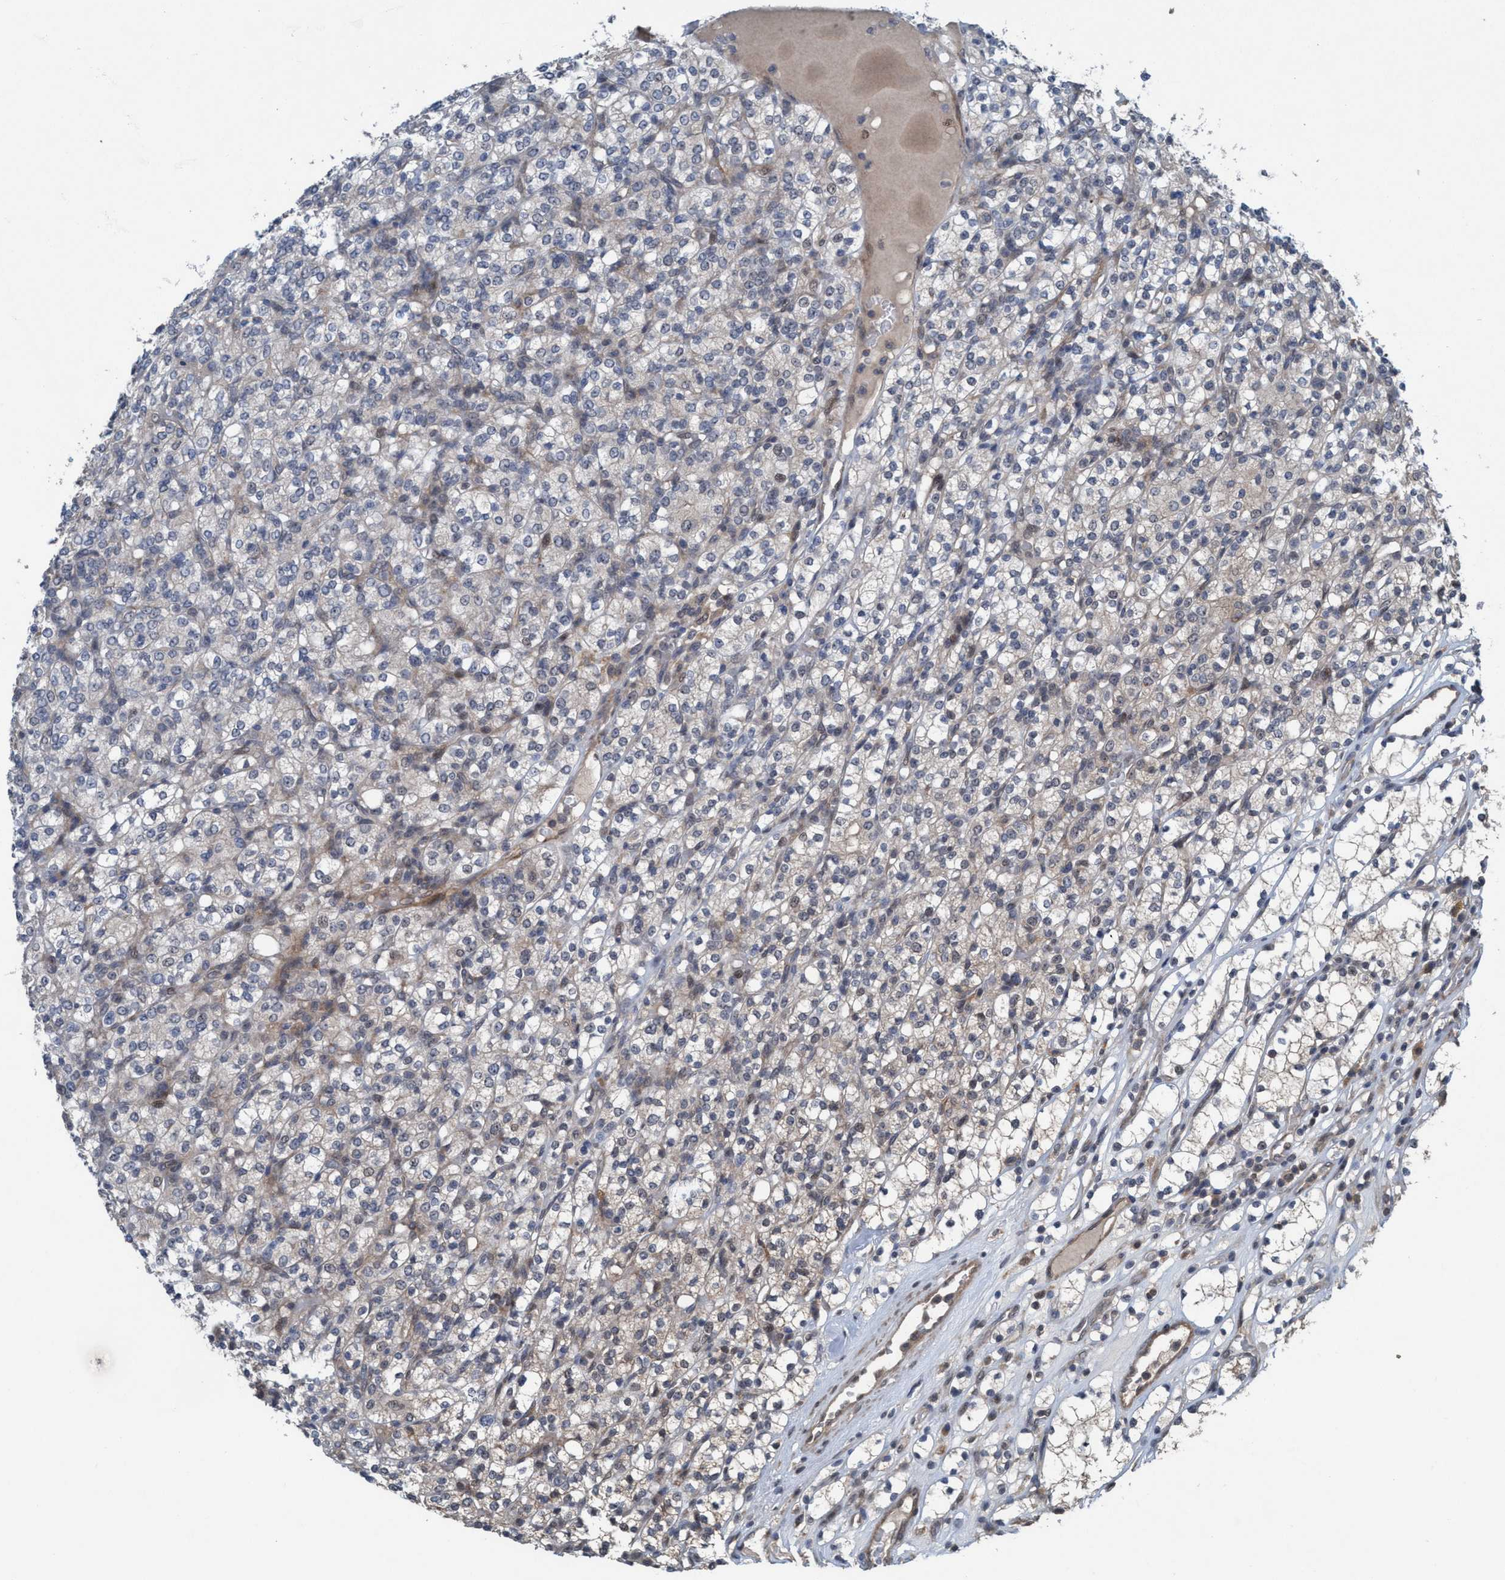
{"staining": {"intensity": "weak", "quantity": "<25%", "location": "cytoplasmic/membranous"}, "tissue": "renal cancer", "cell_type": "Tumor cells", "image_type": "cancer", "snomed": [{"axis": "morphology", "description": "Adenocarcinoma, NOS"}, {"axis": "topography", "description": "Kidney"}], "caption": "A high-resolution micrograph shows IHC staining of adenocarcinoma (renal), which exhibits no significant positivity in tumor cells.", "gene": "NISCH", "patient": {"sex": "male", "age": 77}}